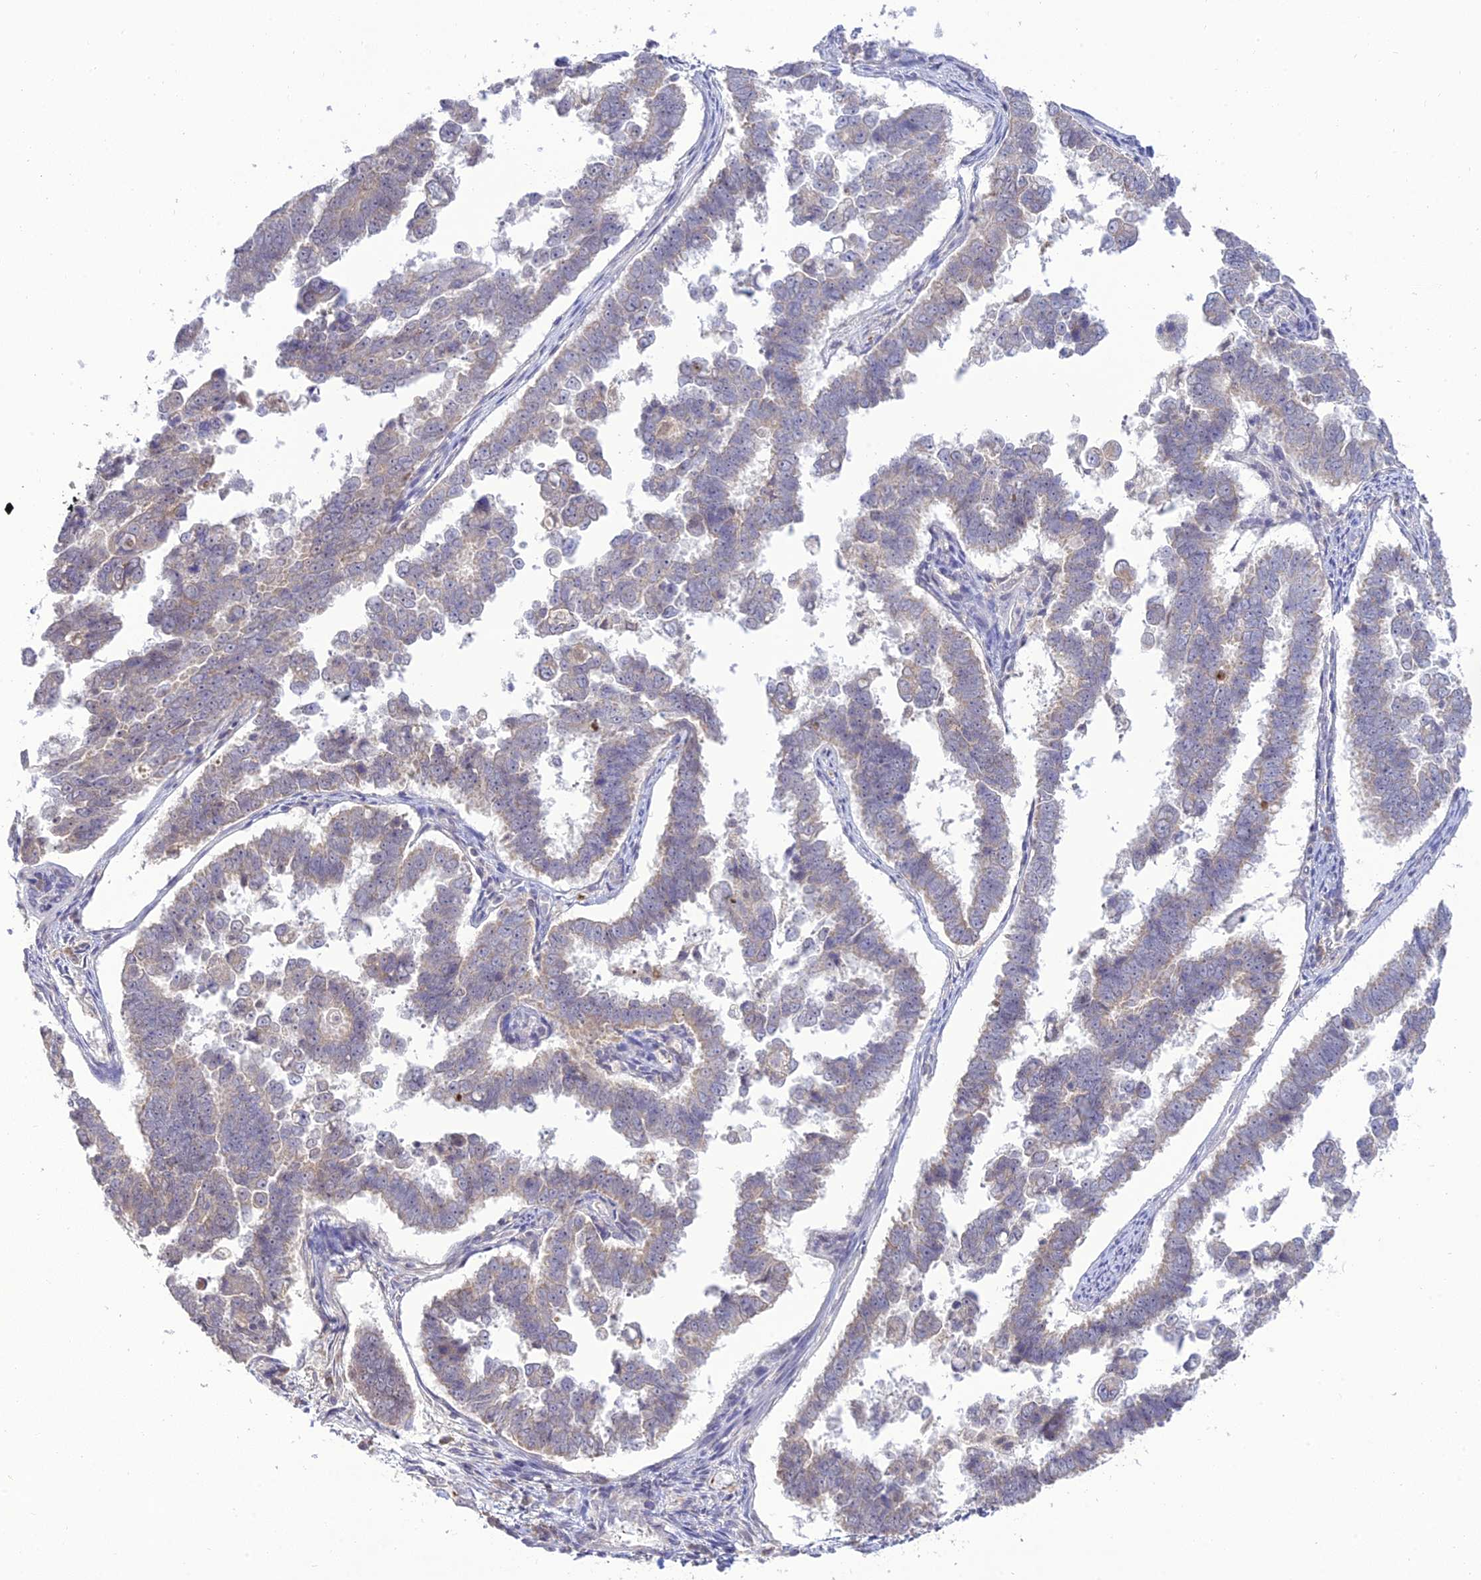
{"staining": {"intensity": "weak", "quantity": "<25%", "location": "cytoplasmic/membranous"}, "tissue": "endometrial cancer", "cell_type": "Tumor cells", "image_type": "cancer", "snomed": [{"axis": "morphology", "description": "Adenocarcinoma, NOS"}, {"axis": "topography", "description": "Endometrium"}], "caption": "Tumor cells are negative for brown protein staining in endometrial cancer.", "gene": "TMEM40", "patient": {"sex": "female", "age": 75}}